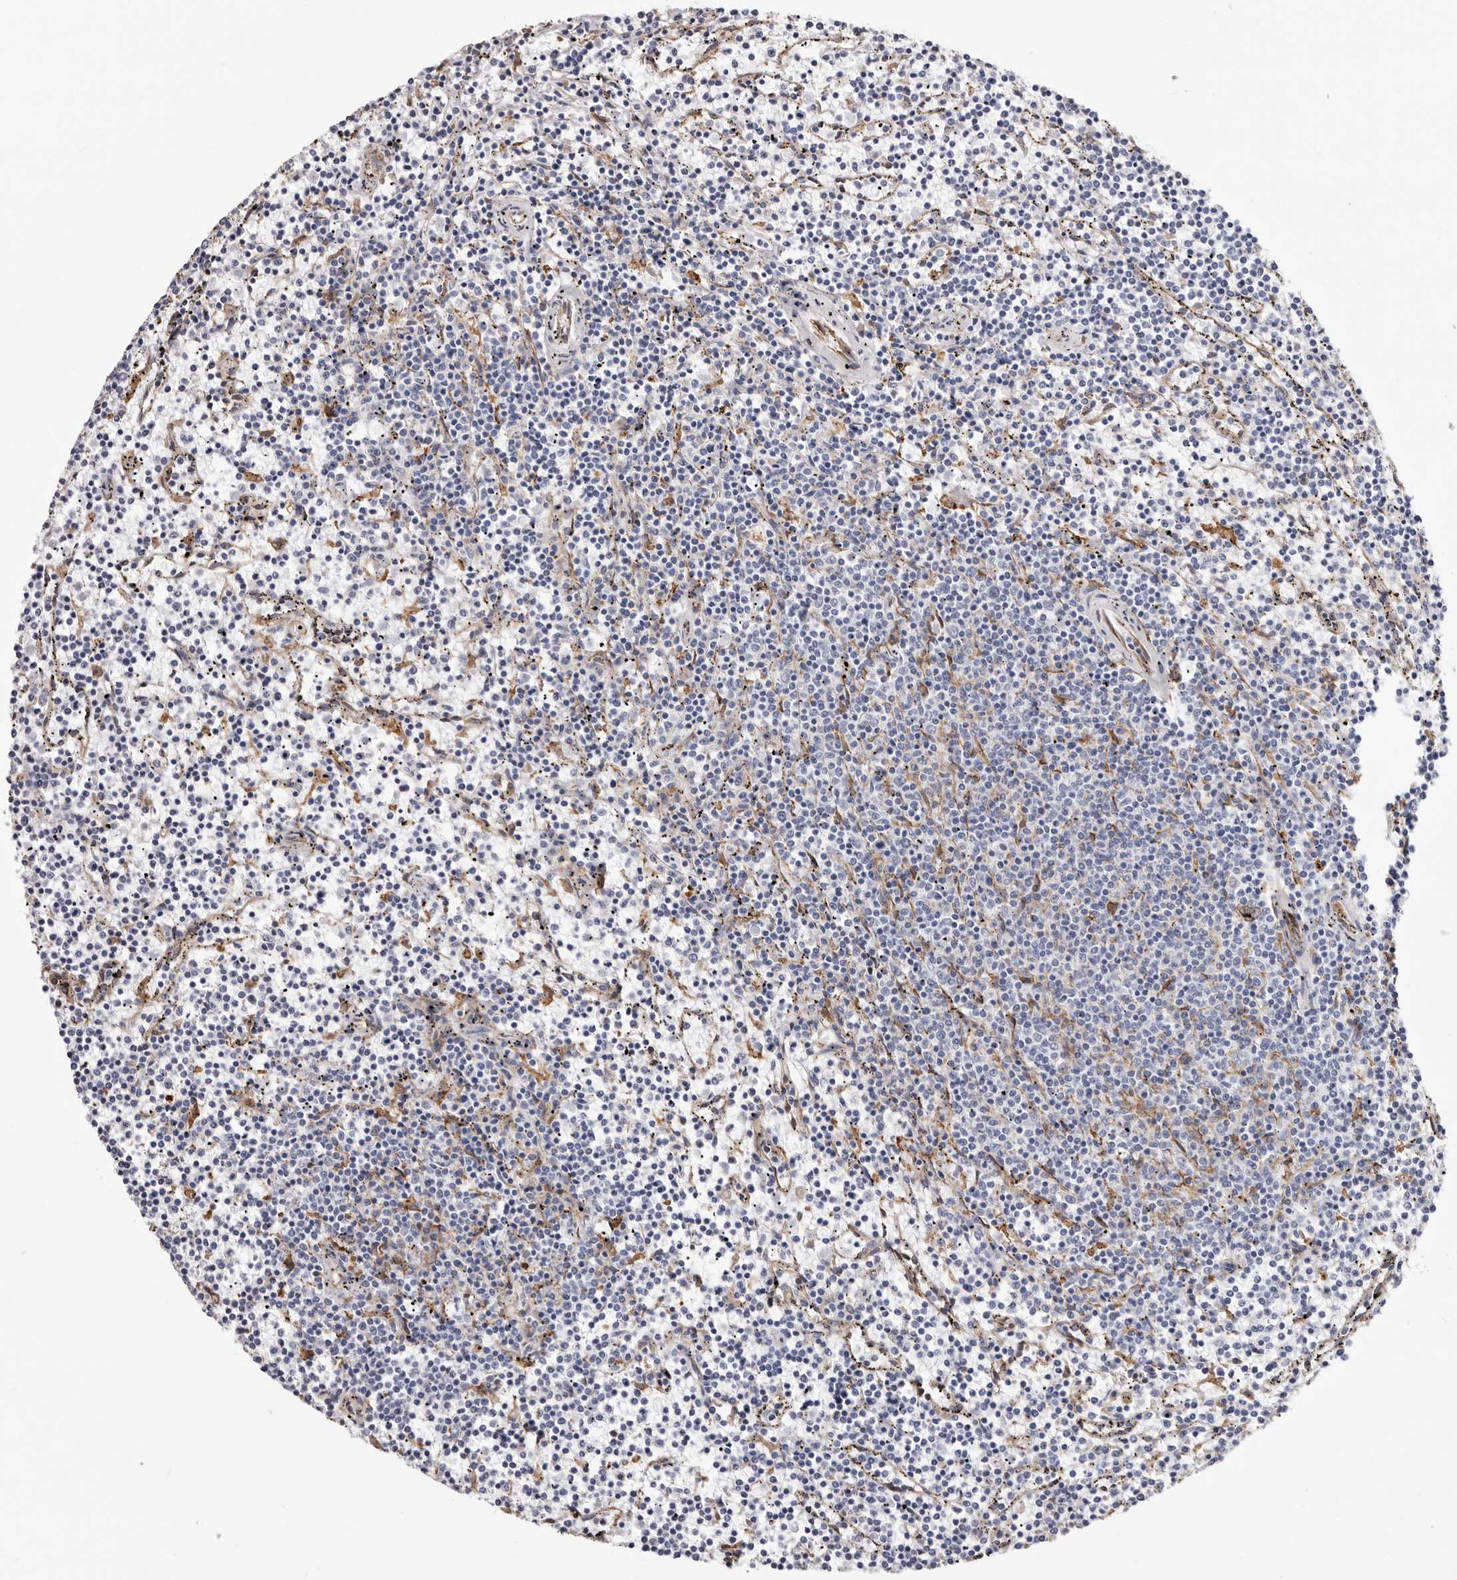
{"staining": {"intensity": "negative", "quantity": "none", "location": "none"}, "tissue": "lymphoma", "cell_type": "Tumor cells", "image_type": "cancer", "snomed": [{"axis": "morphology", "description": "Malignant lymphoma, non-Hodgkin's type, Low grade"}, {"axis": "topography", "description": "Spleen"}], "caption": "IHC image of neoplastic tissue: lymphoma stained with DAB (3,3'-diaminobenzidine) displays no significant protein expression in tumor cells.", "gene": "SEMA3E", "patient": {"sex": "female", "age": 50}}